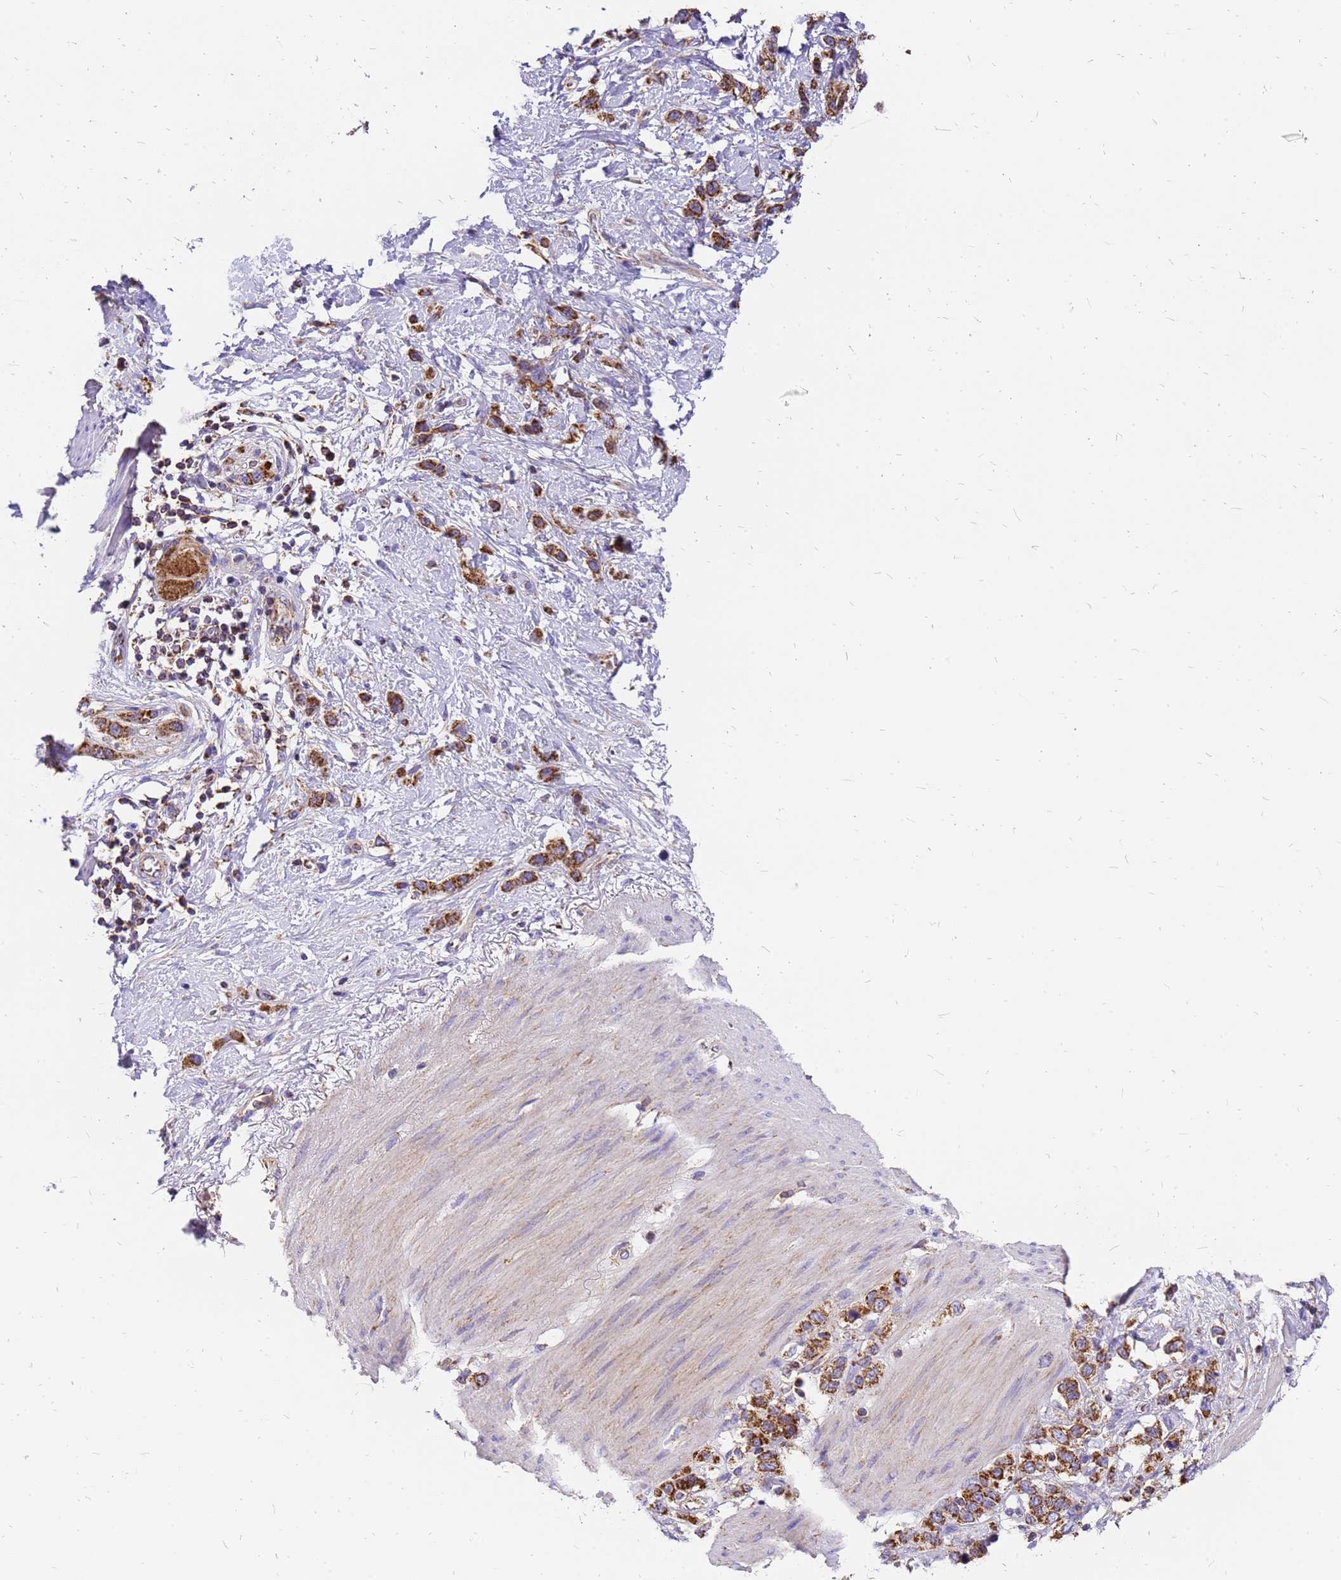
{"staining": {"intensity": "strong", "quantity": ">75%", "location": "cytoplasmic/membranous"}, "tissue": "stomach cancer", "cell_type": "Tumor cells", "image_type": "cancer", "snomed": [{"axis": "morphology", "description": "Adenocarcinoma, NOS"}, {"axis": "morphology", "description": "Adenocarcinoma, High grade"}, {"axis": "topography", "description": "Stomach, upper"}, {"axis": "topography", "description": "Stomach, lower"}], "caption": "Brown immunohistochemical staining in stomach high-grade adenocarcinoma exhibits strong cytoplasmic/membranous expression in about >75% of tumor cells.", "gene": "MRPS26", "patient": {"sex": "female", "age": 65}}